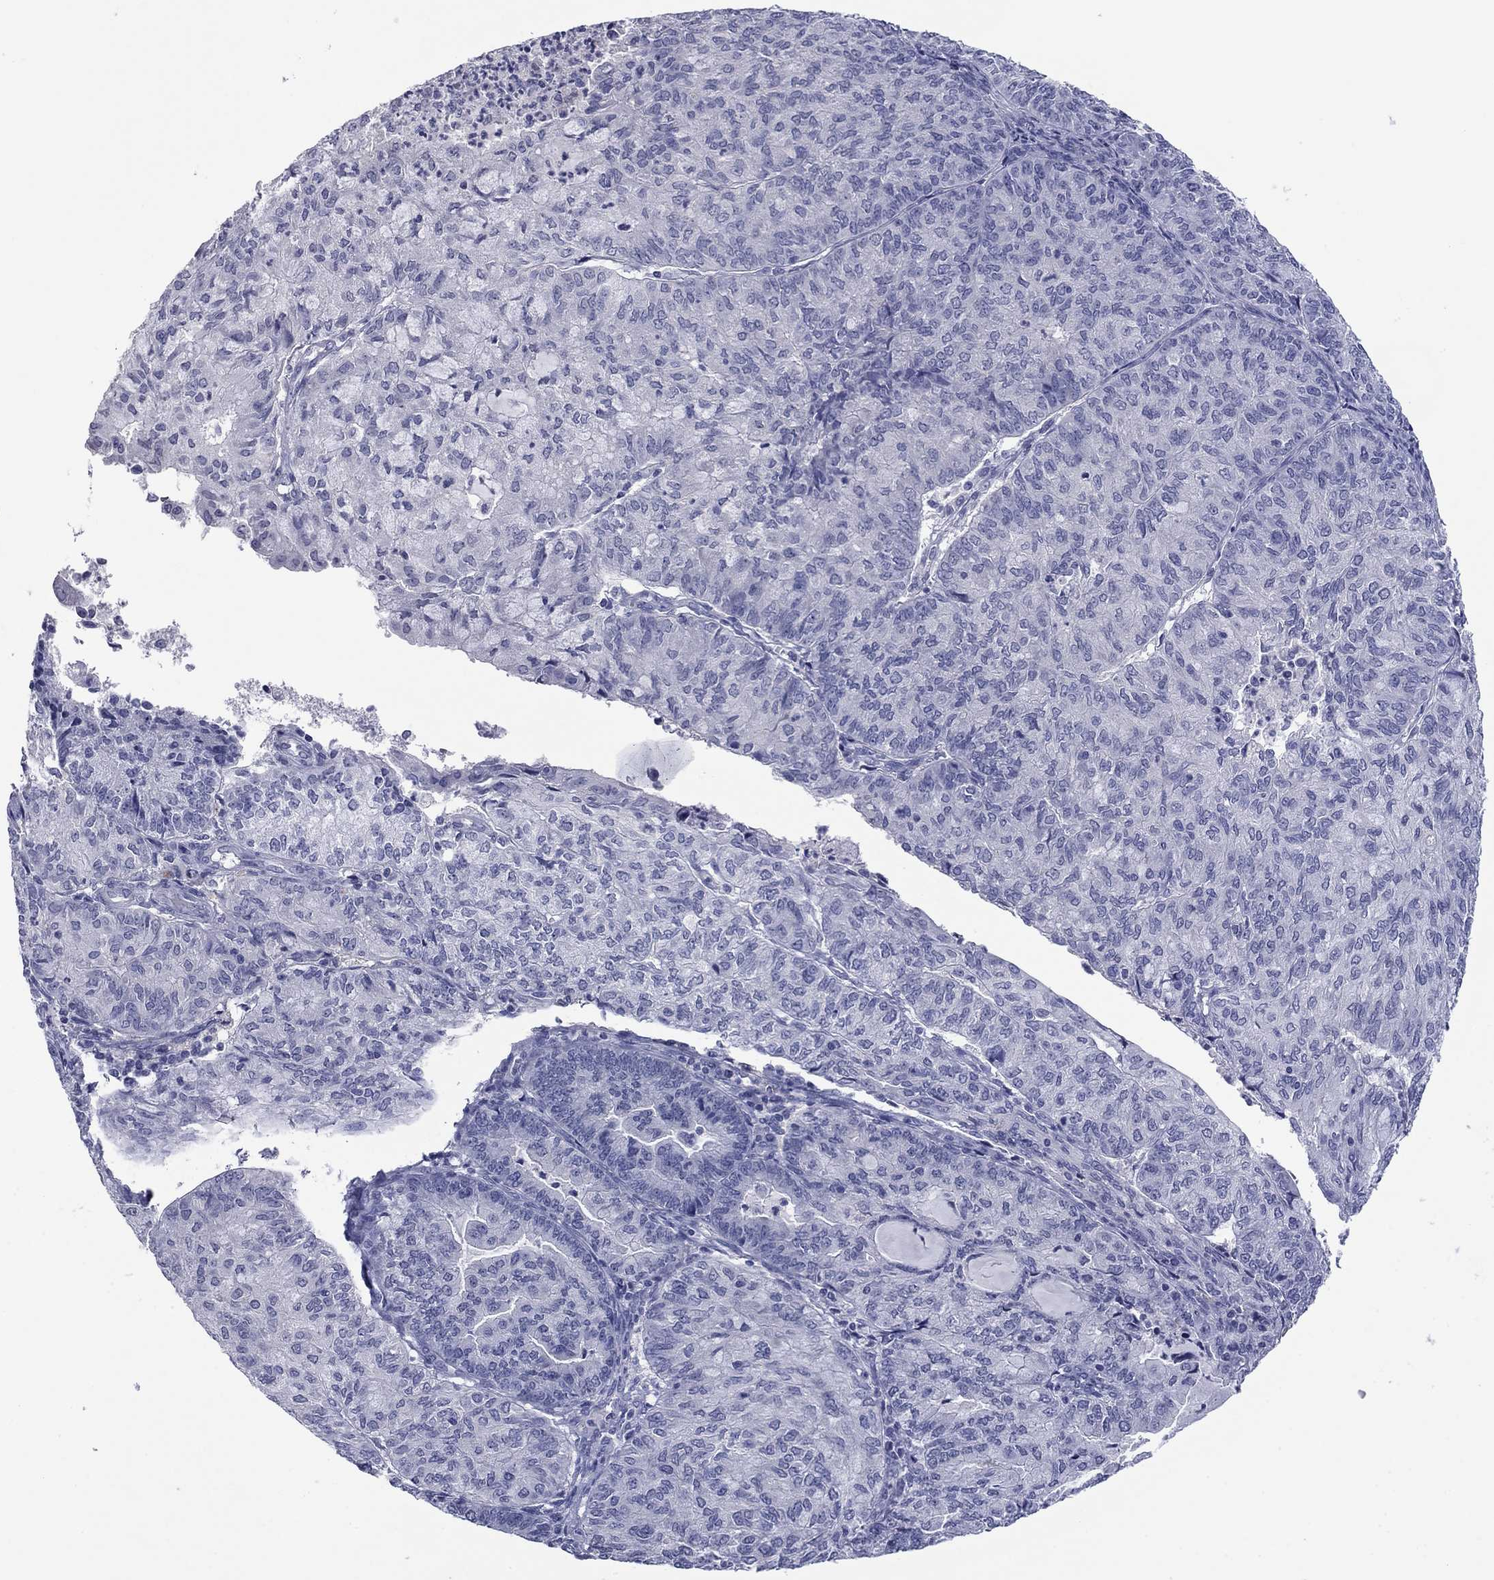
{"staining": {"intensity": "negative", "quantity": "none", "location": "none"}, "tissue": "endometrial cancer", "cell_type": "Tumor cells", "image_type": "cancer", "snomed": [{"axis": "morphology", "description": "Adenocarcinoma, NOS"}, {"axis": "topography", "description": "Endometrium"}], "caption": "Tumor cells are negative for brown protein staining in endometrial cancer (adenocarcinoma).", "gene": "HAO1", "patient": {"sex": "female", "age": 82}}